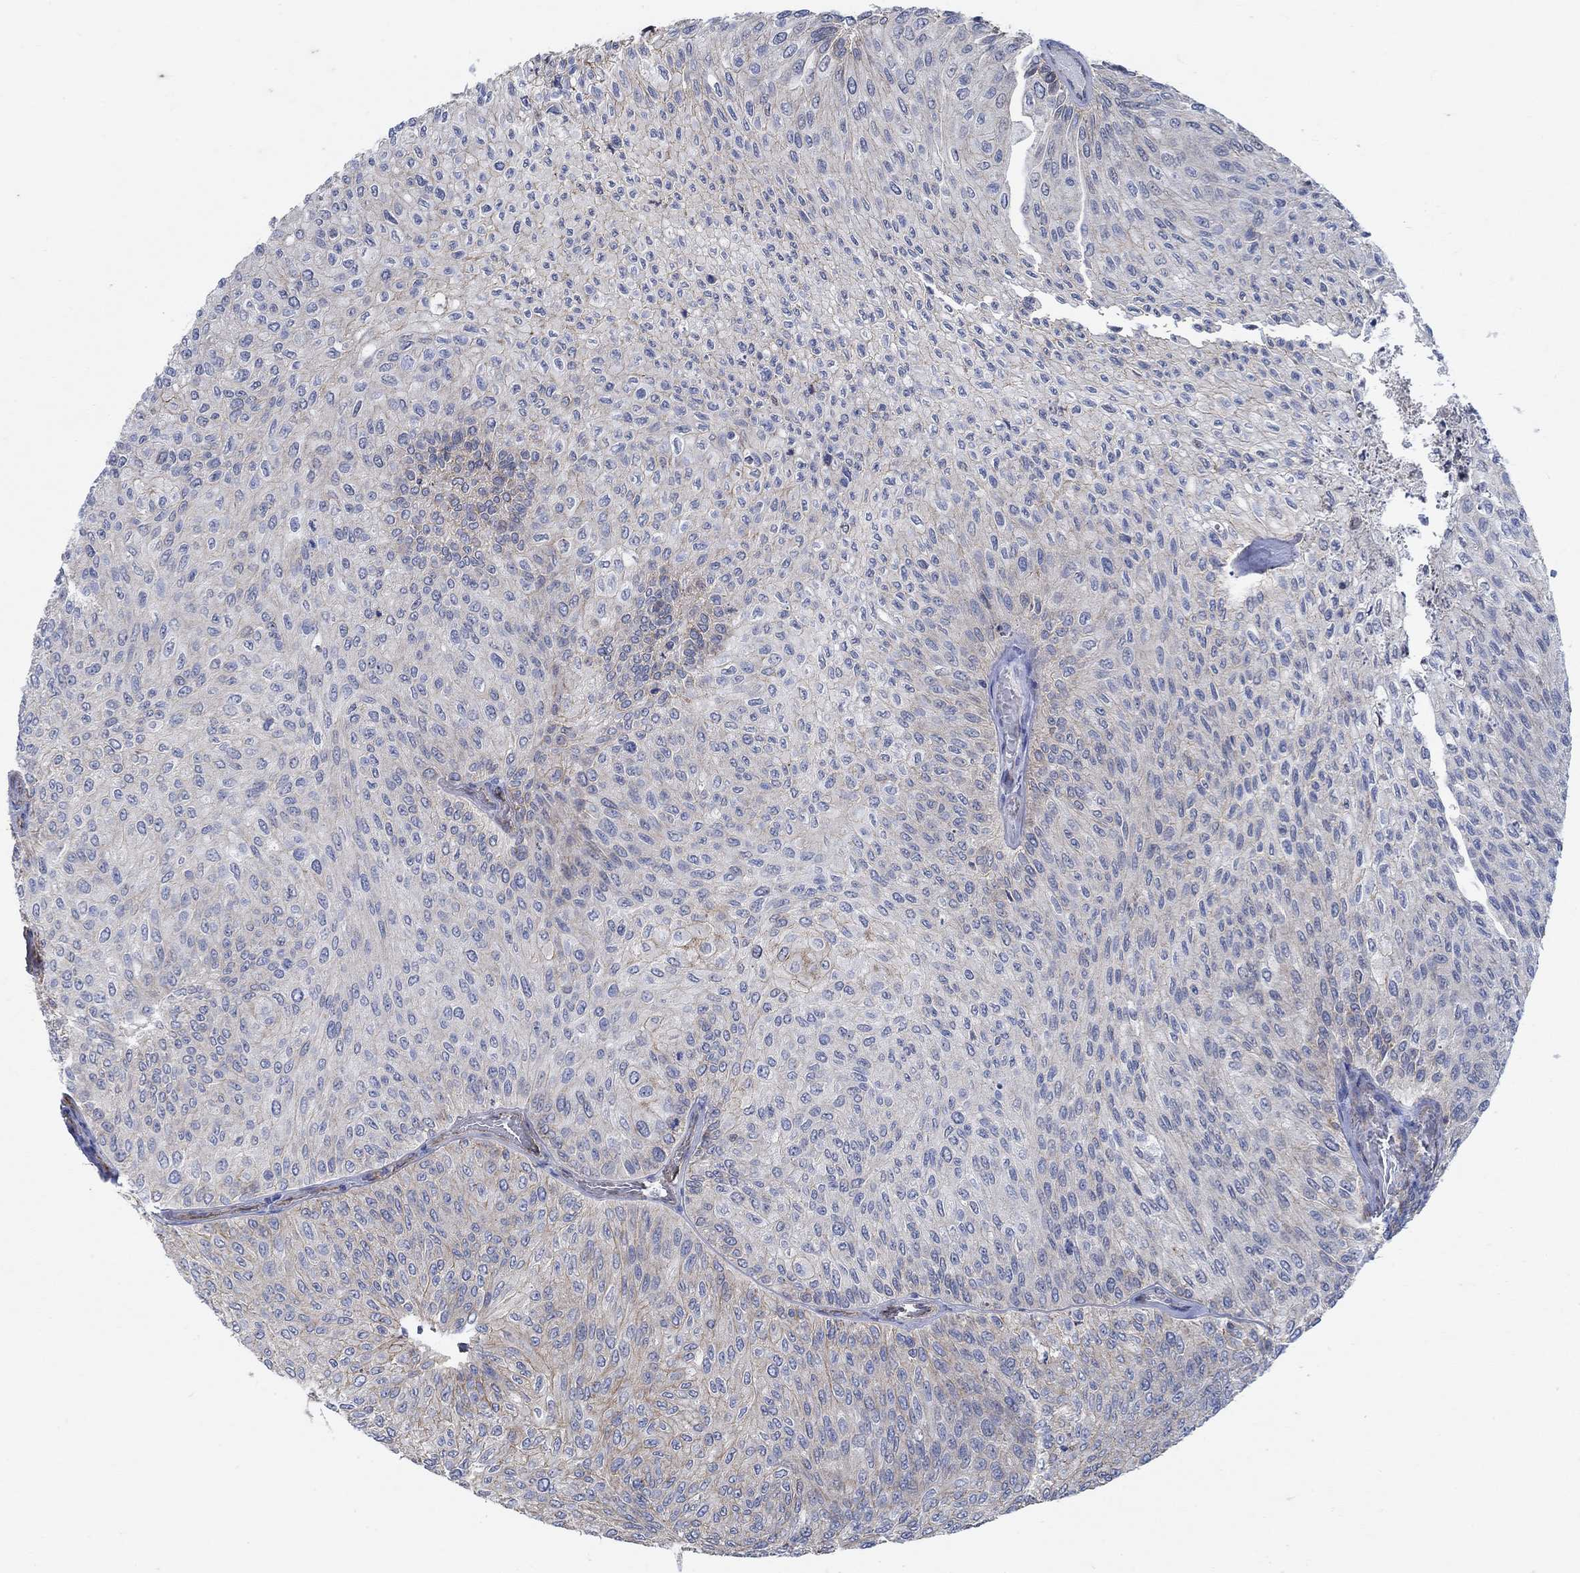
{"staining": {"intensity": "moderate", "quantity": "25%-75%", "location": "cytoplasmic/membranous"}, "tissue": "urothelial cancer", "cell_type": "Tumor cells", "image_type": "cancer", "snomed": [{"axis": "morphology", "description": "Urothelial carcinoma, Low grade"}, {"axis": "topography", "description": "Urinary bladder"}], "caption": "Protein analysis of urothelial cancer tissue demonstrates moderate cytoplasmic/membranous staining in about 25%-75% of tumor cells. (Brightfield microscopy of DAB IHC at high magnification).", "gene": "TMEM198", "patient": {"sex": "male", "age": 78}}